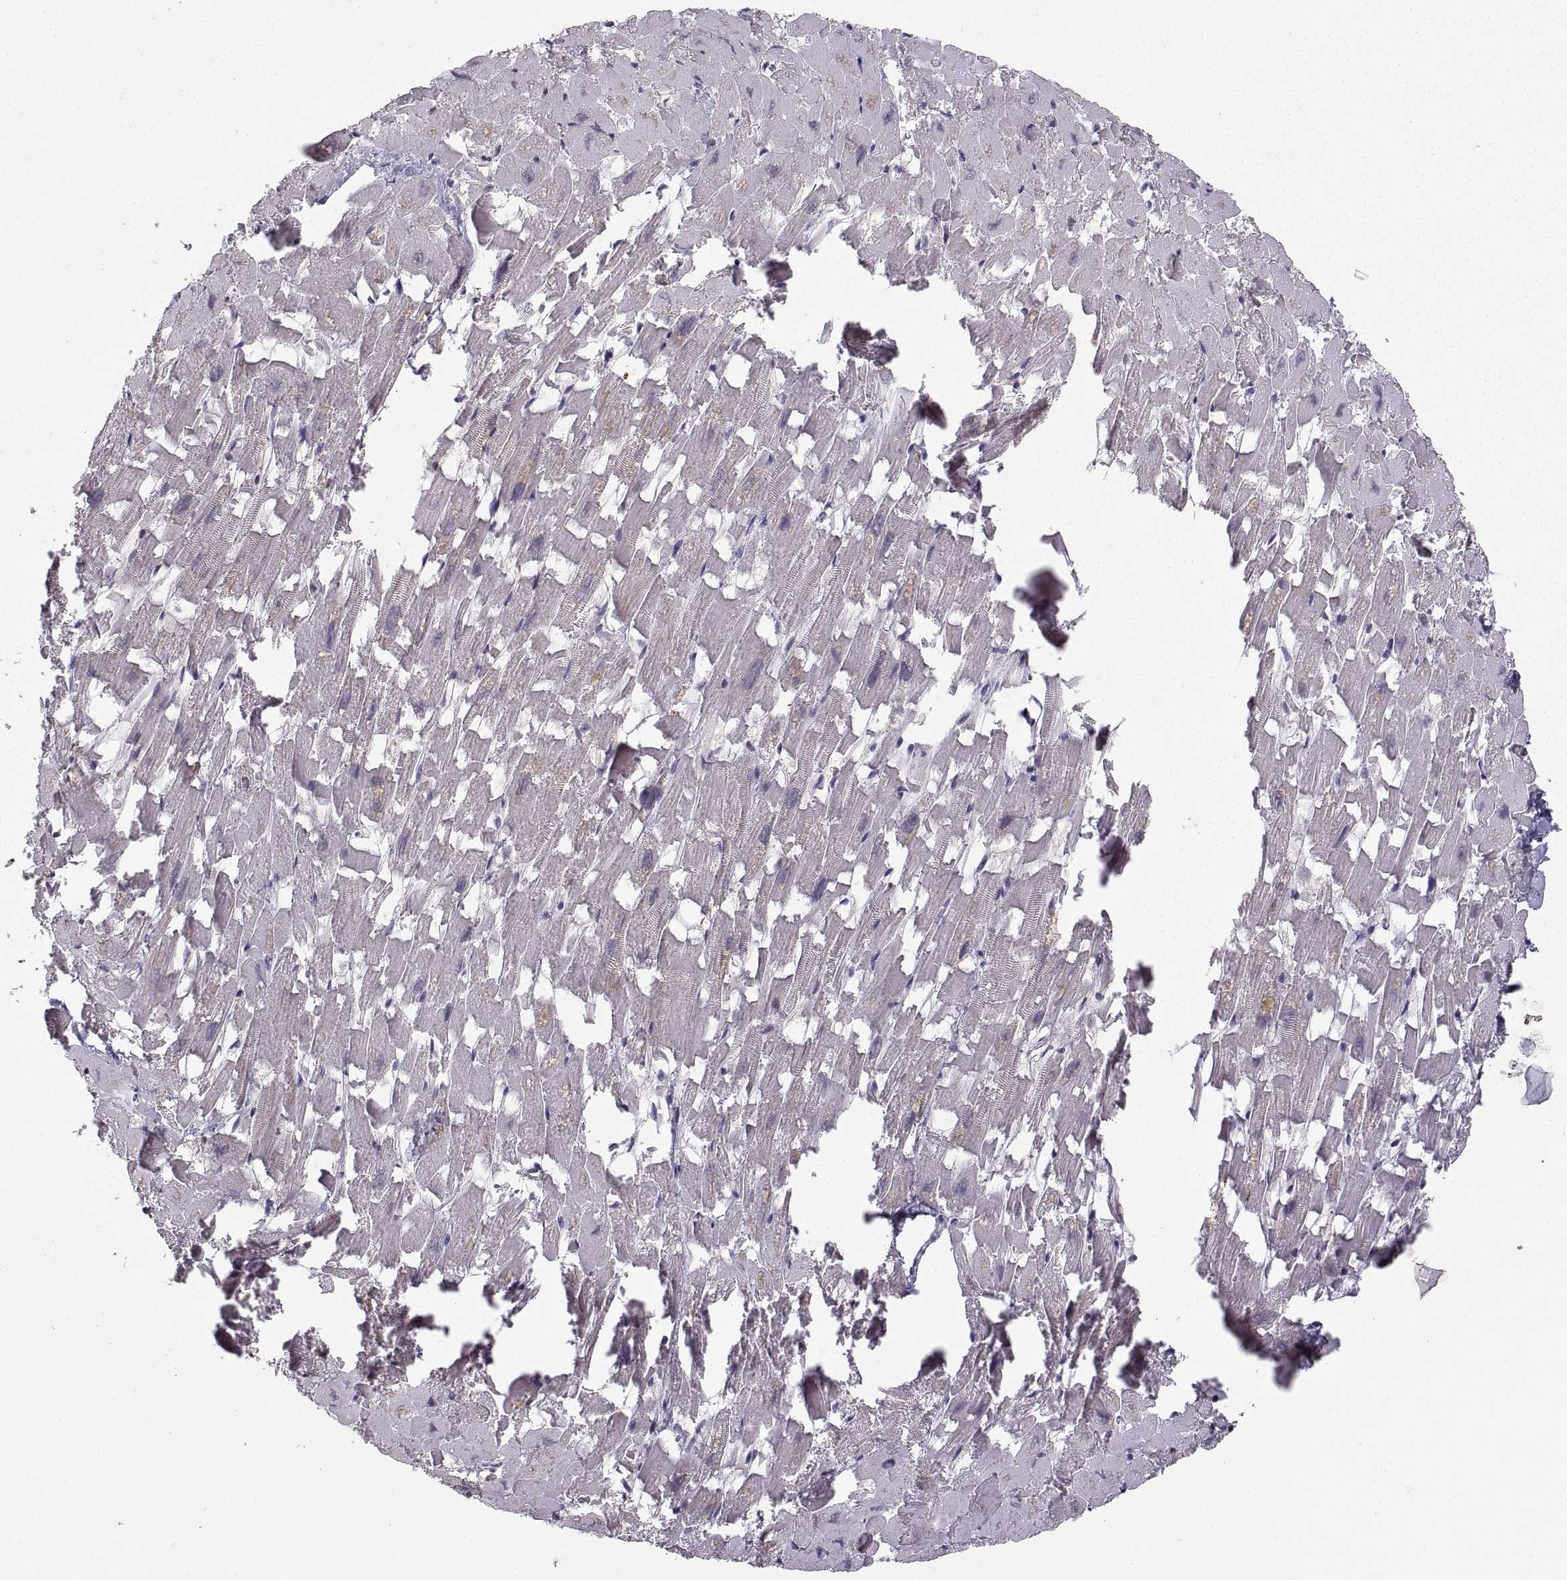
{"staining": {"intensity": "negative", "quantity": "none", "location": "none"}, "tissue": "heart muscle", "cell_type": "Cardiomyocytes", "image_type": "normal", "snomed": [{"axis": "morphology", "description": "Normal tissue, NOS"}, {"axis": "topography", "description": "Heart"}], "caption": "High magnification brightfield microscopy of benign heart muscle stained with DAB (3,3'-diaminobenzidine) (brown) and counterstained with hematoxylin (blue): cardiomyocytes show no significant expression.", "gene": "EZR", "patient": {"sex": "female", "age": 64}}